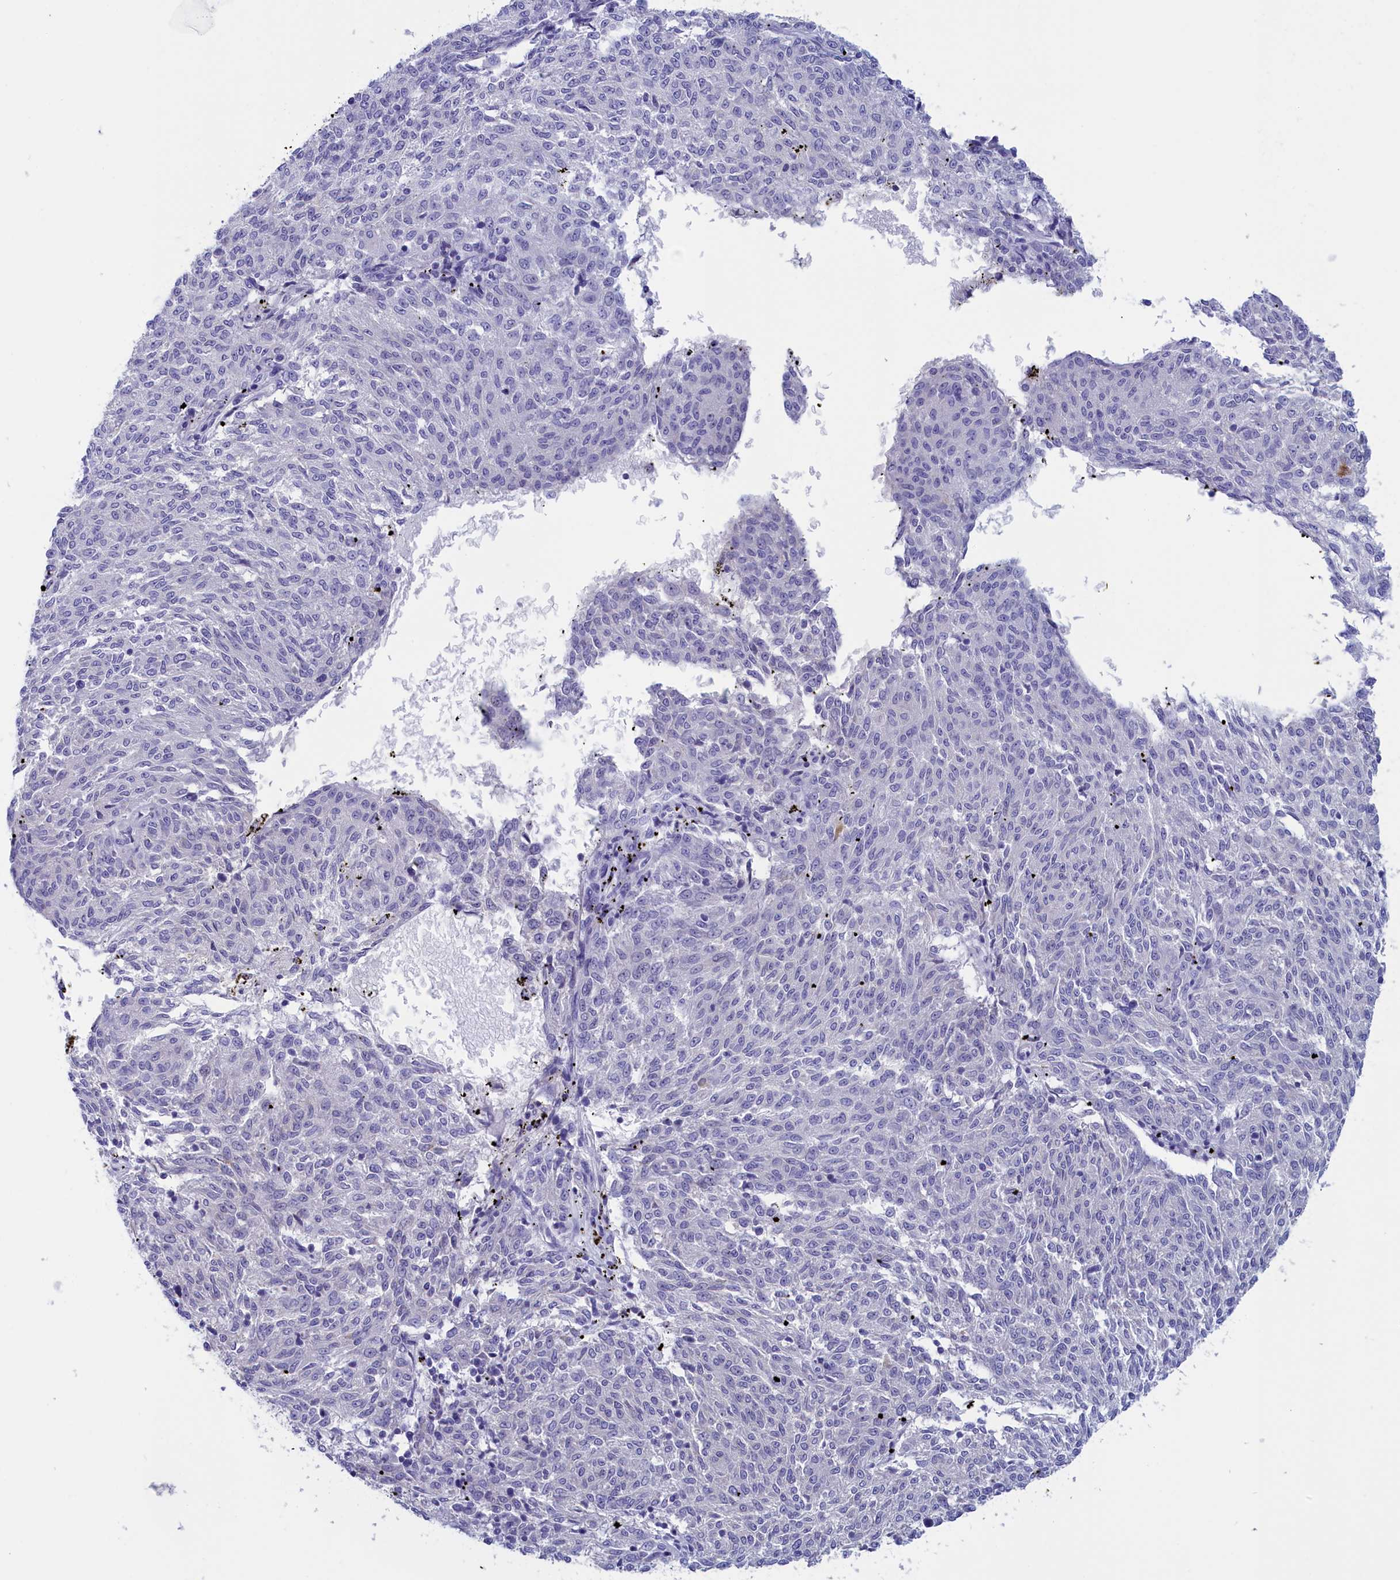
{"staining": {"intensity": "negative", "quantity": "none", "location": "none"}, "tissue": "melanoma", "cell_type": "Tumor cells", "image_type": "cancer", "snomed": [{"axis": "morphology", "description": "Malignant melanoma, NOS"}, {"axis": "topography", "description": "Skin"}], "caption": "Immunohistochemistry micrograph of human melanoma stained for a protein (brown), which shows no staining in tumor cells.", "gene": "ANKRD2", "patient": {"sex": "female", "age": 72}}